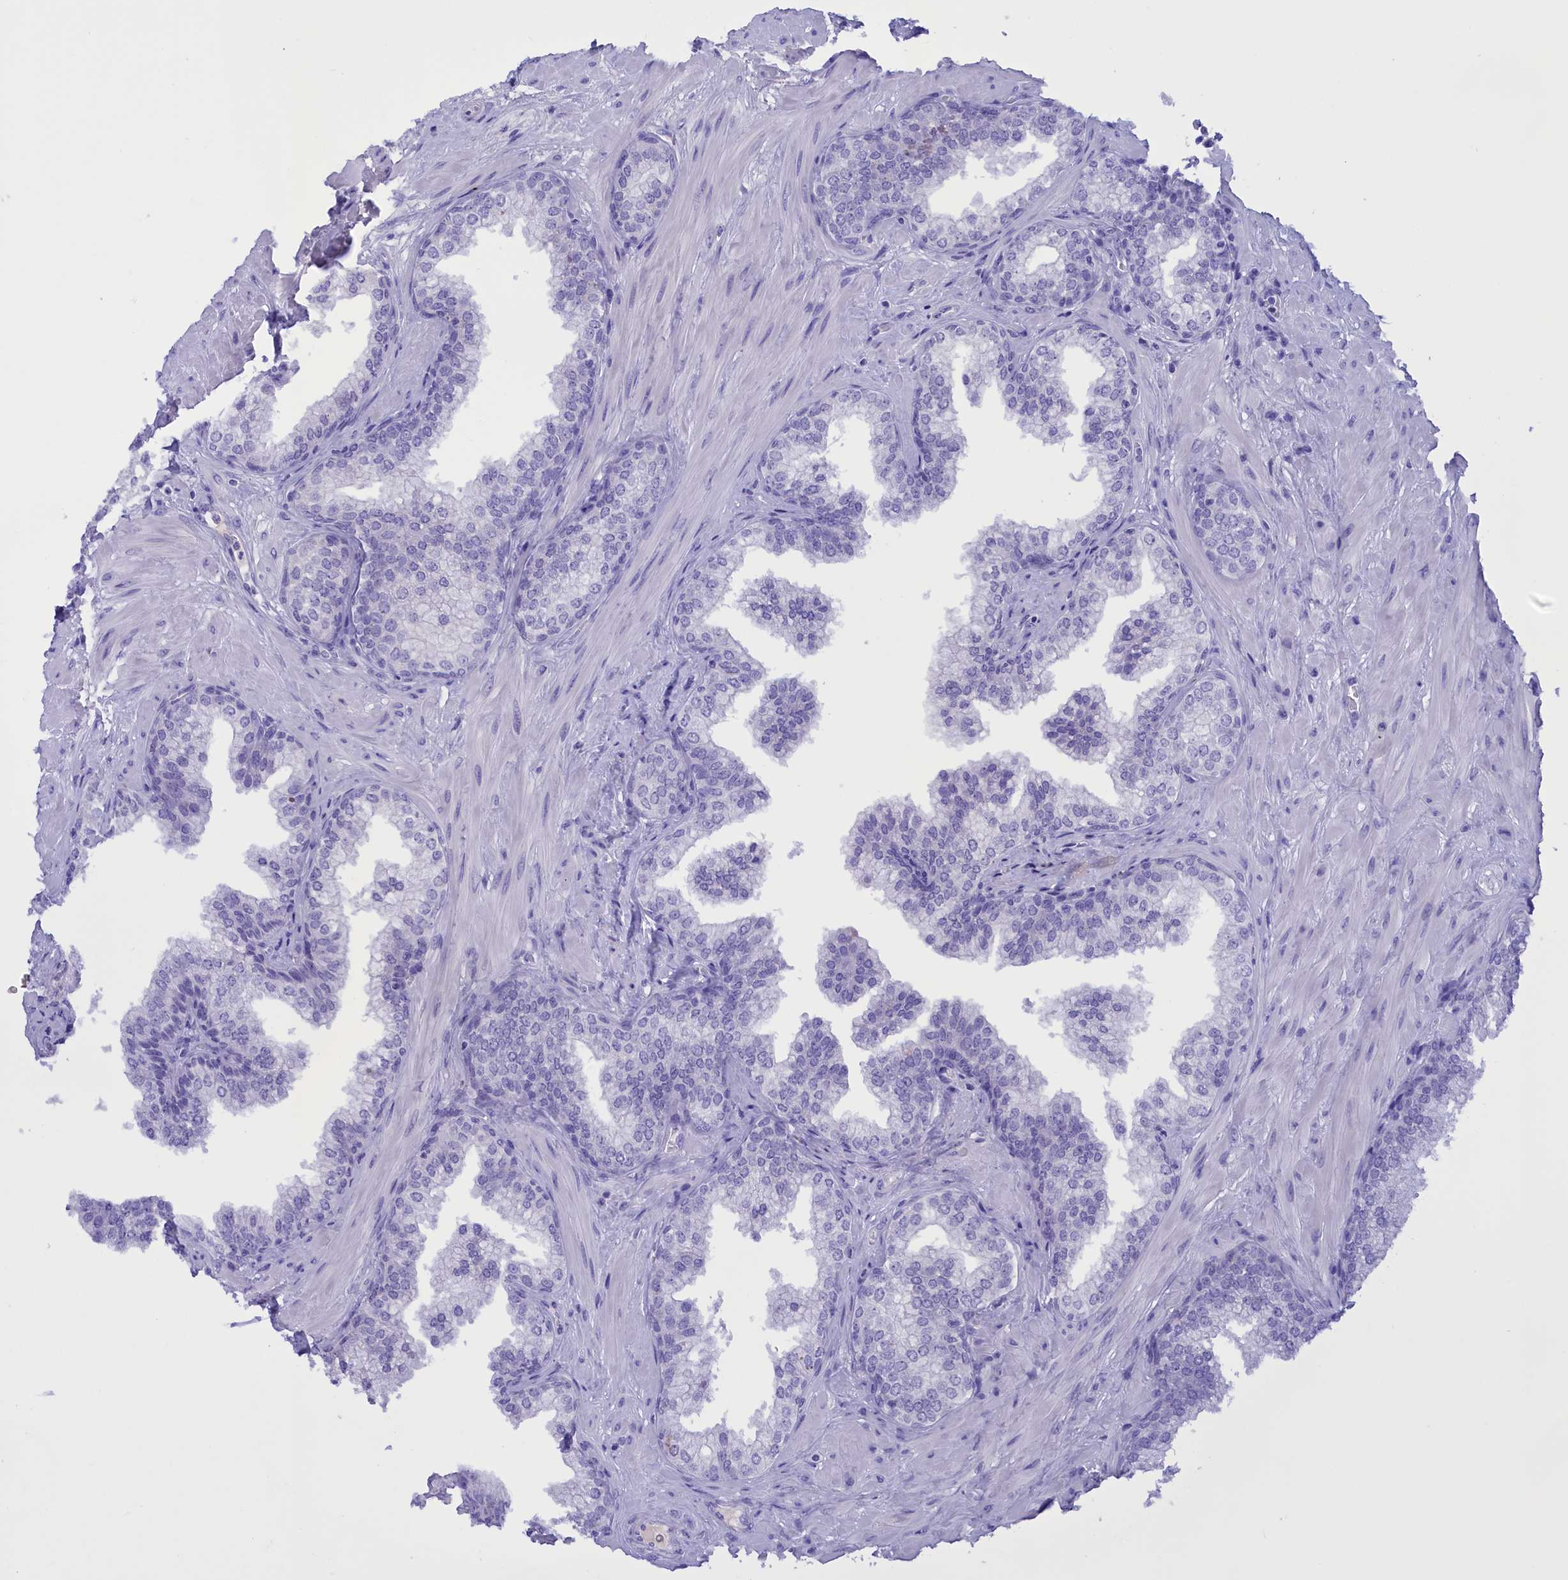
{"staining": {"intensity": "negative", "quantity": "none", "location": "none"}, "tissue": "prostate", "cell_type": "Glandular cells", "image_type": "normal", "snomed": [{"axis": "morphology", "description": "Normal tissue, NOS"}, {"axis": "topography", "description": "Prostate"}], "caption": "DAB immunohistochemical staining of normal prostate reveals no significant staining in glandular cells. (DAB (3,3'-diaminobenzidine) immunohistochemistry with hematoxylin counter stain).", "gene": "PROK2", "patient": {"sex": "male", "age": 60}}